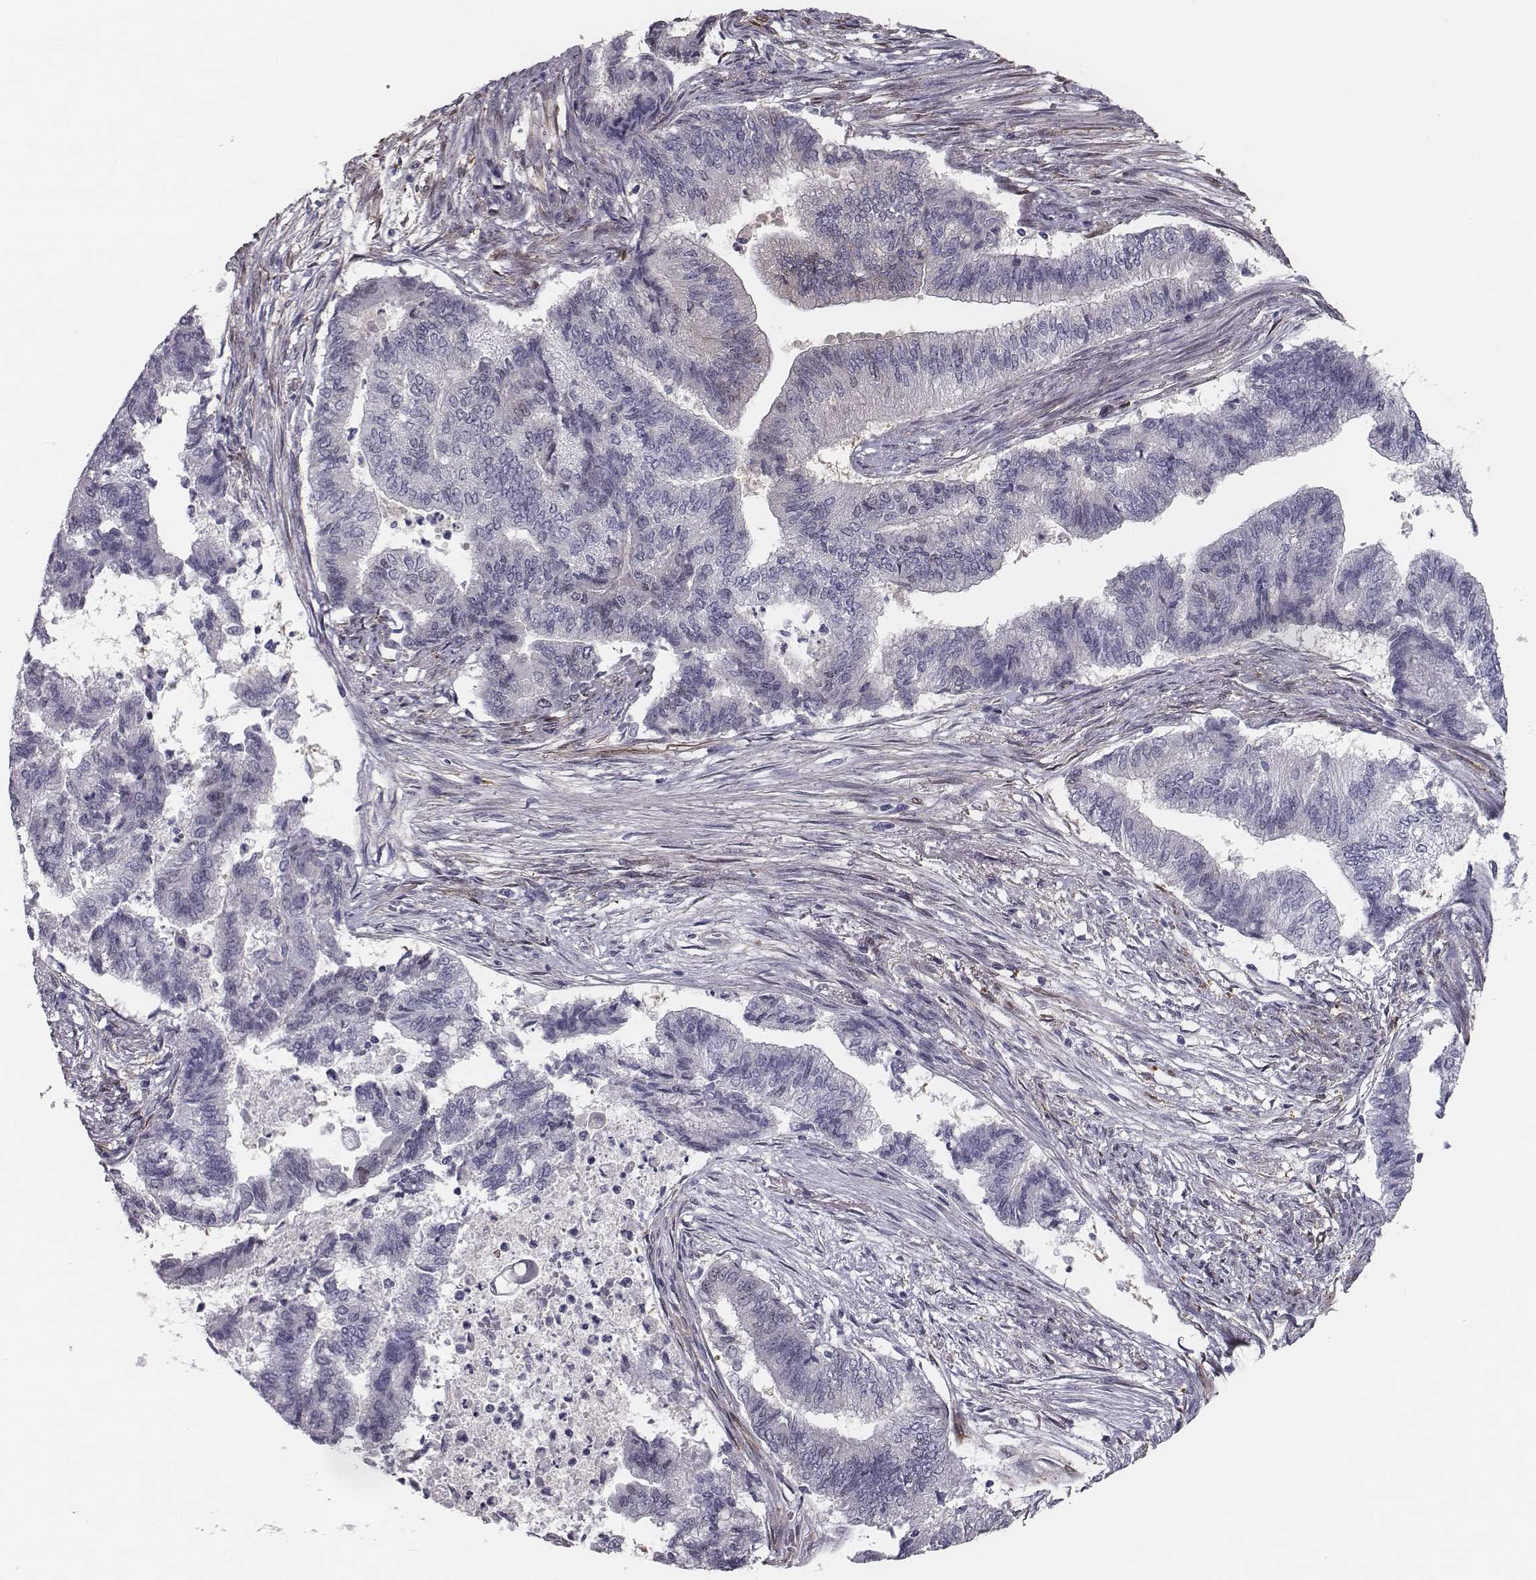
{"staining": {"intensity": "negative", "quantity": "none", "location": "none"}, "tissue": "endometrial cancer", "cell_type": "Tumor cells", "image_type": "cancer", "snomed": [{"axis": "morphology", "description": "Adenocarcinoma, NOS"}, {"axis": "topography", "description": "Endometrium"}], "caption": "Adenocarcinoma (endometrial) was stained to show a protein in brown. There is no significant expression in tumor cells.", "gene": "ISYNA1", "patient": {"sex": "female", "age": 65}}